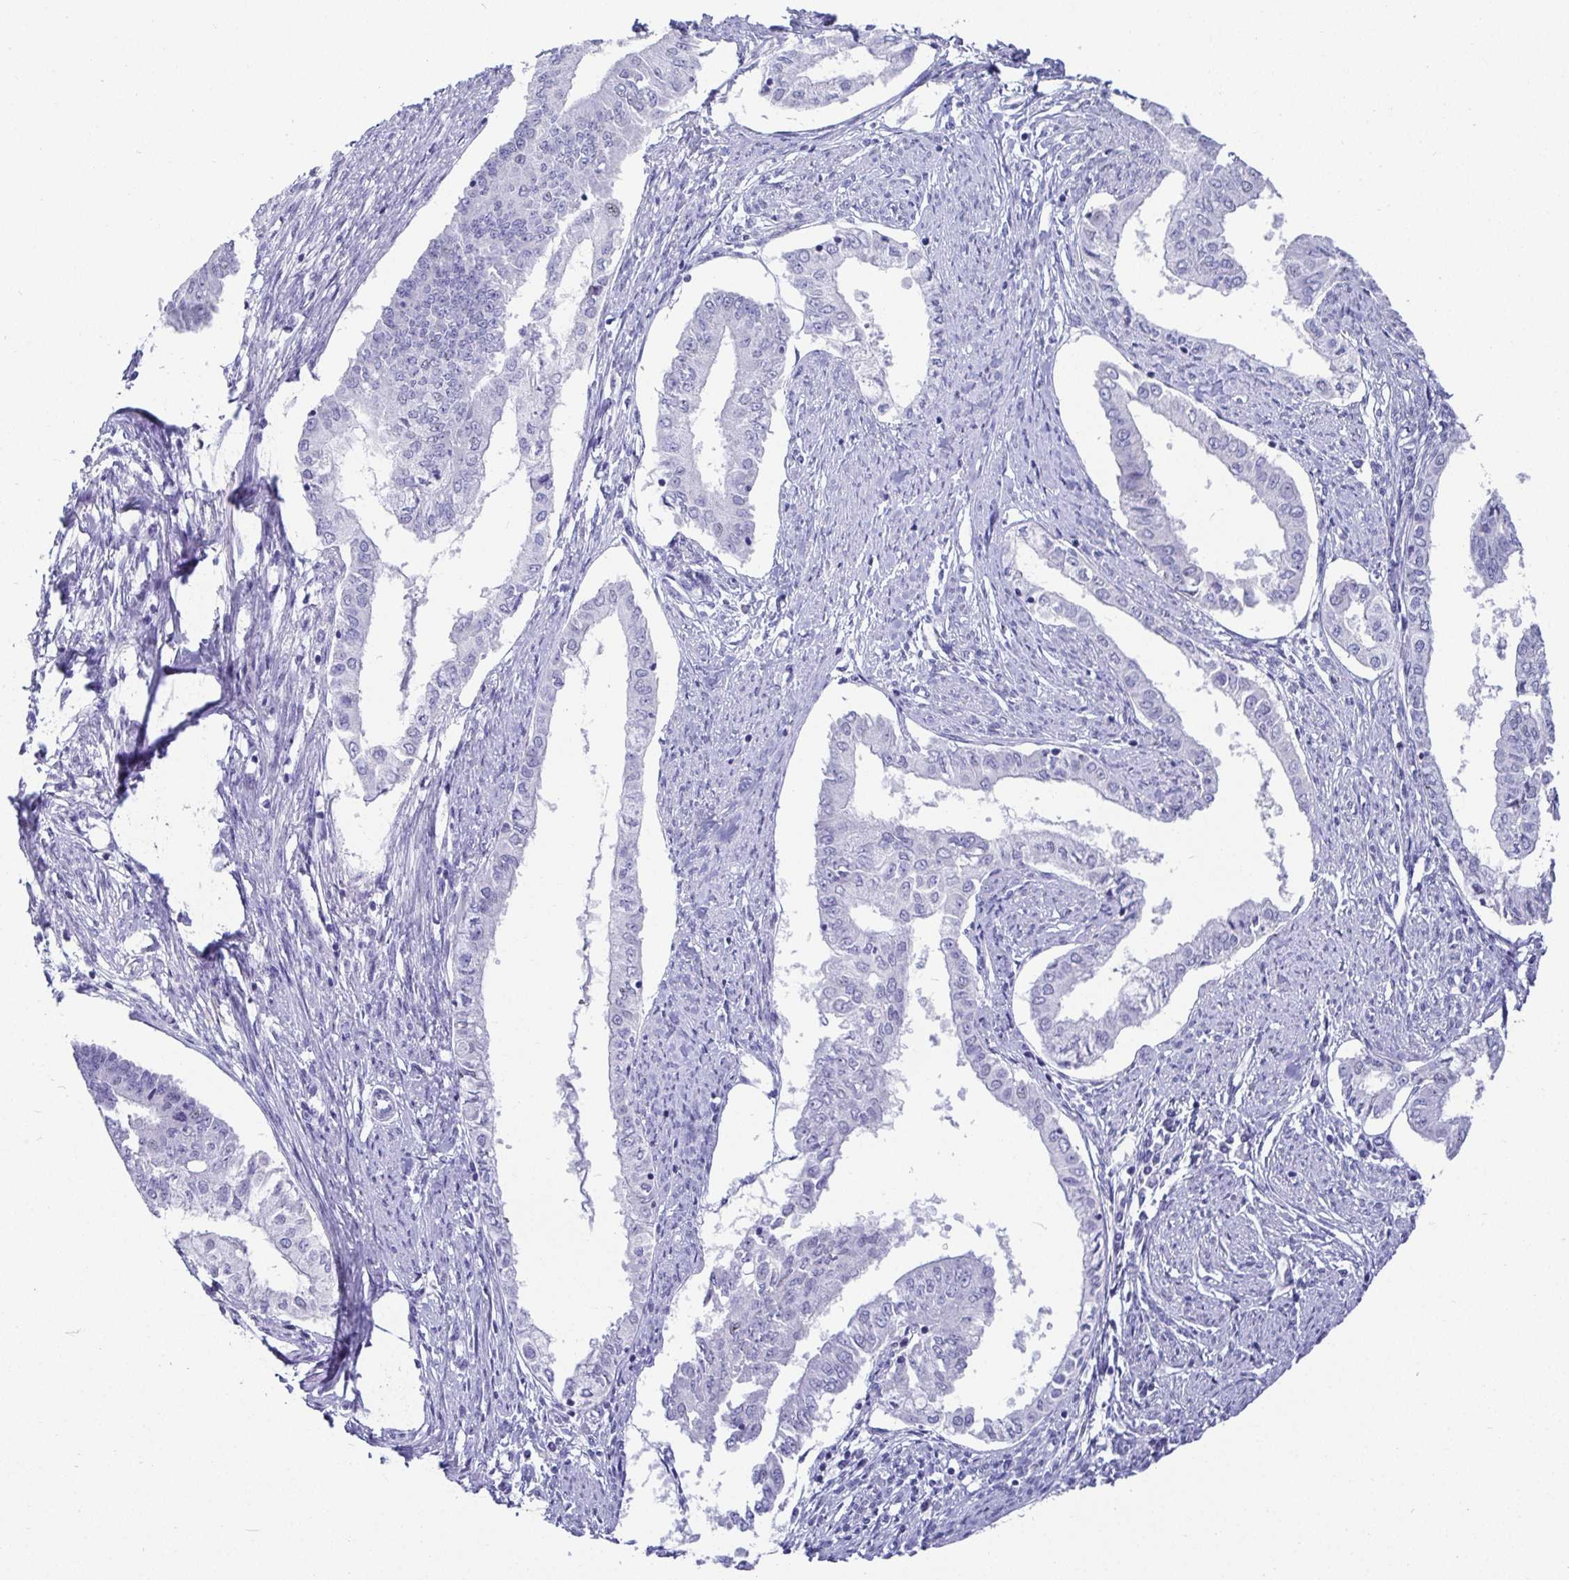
{"staining": {"intensity": "negative", "quantity": "none", "location": "none"}, "tissue": "endometrial cancer", "cell_type": "Tumor cells", "image_type": "cancer", "snomed": [{"axis": "morphology", "description": "Adenocarcinoma, NOS"}, {"axis": "topography", "description": "Endometrium"}], "caption": "Tumor cells are negative for brown protein staining in endometrial adenocarcinoma.", "gene": "TMEM241", "patient": {"sex": "female", "age": 76}}